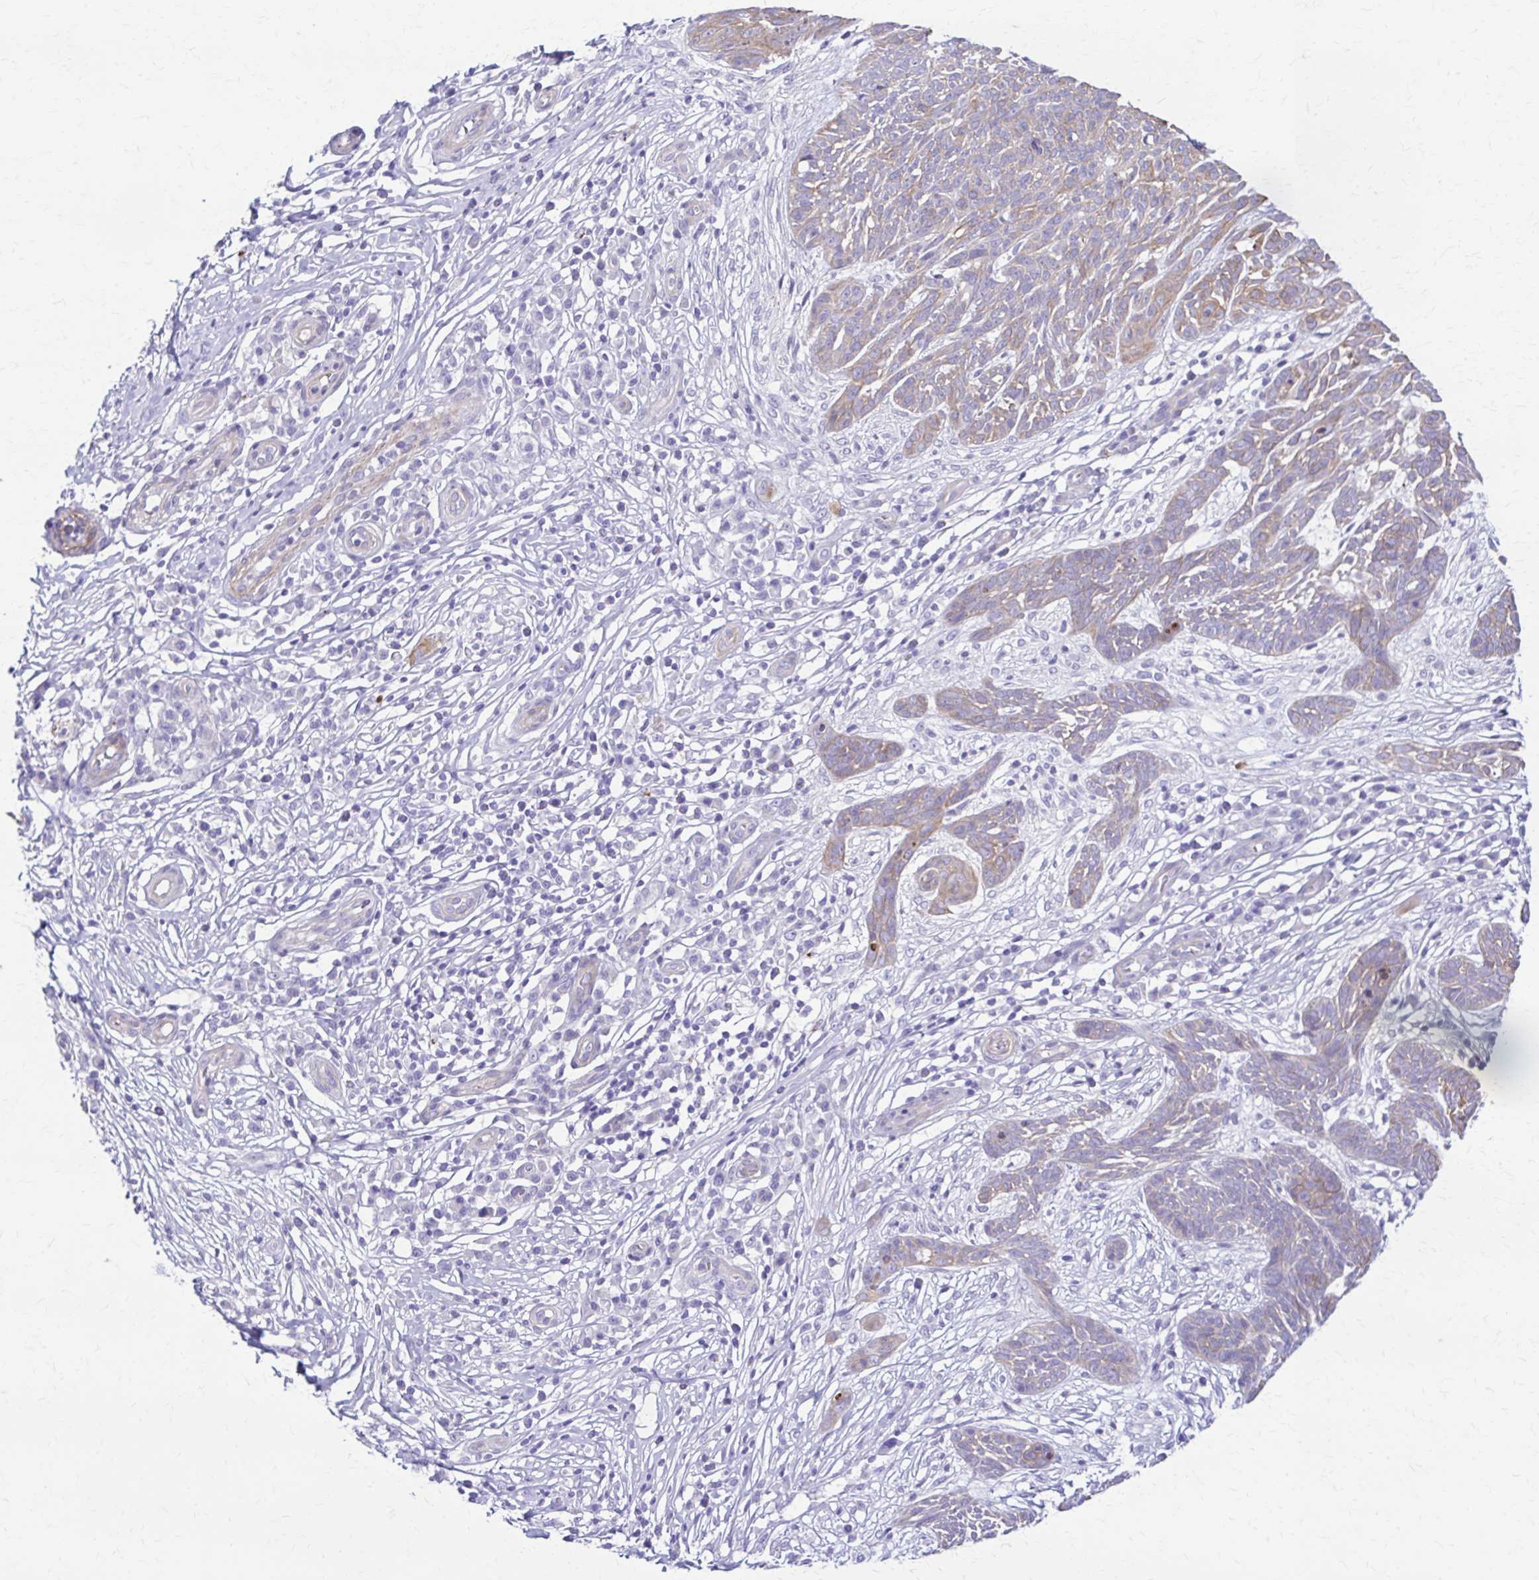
{"staining": {"intensity": "moderate", "quantity": "25%-75%", "location": "cytoplasmic/membranous"}, "tissue": "skin cancer", "cell_type": "Tumor cells", "image_type": "cancer", "snomed": [{"axis": "morphology", "description": "Basal cell carcinoma"}, {"axis": "topography", "description": "Skin"}, {"axis": "topography", "description": "Skin, foot"}], "caption": "Tumor cells display medium levels of moderate cytoplasmic/membranous positivity in about 25%-75% of cells in skin basal cell carcinoma.", "gene": "DSP", "patient": {"sex": "female", "age": 86}}